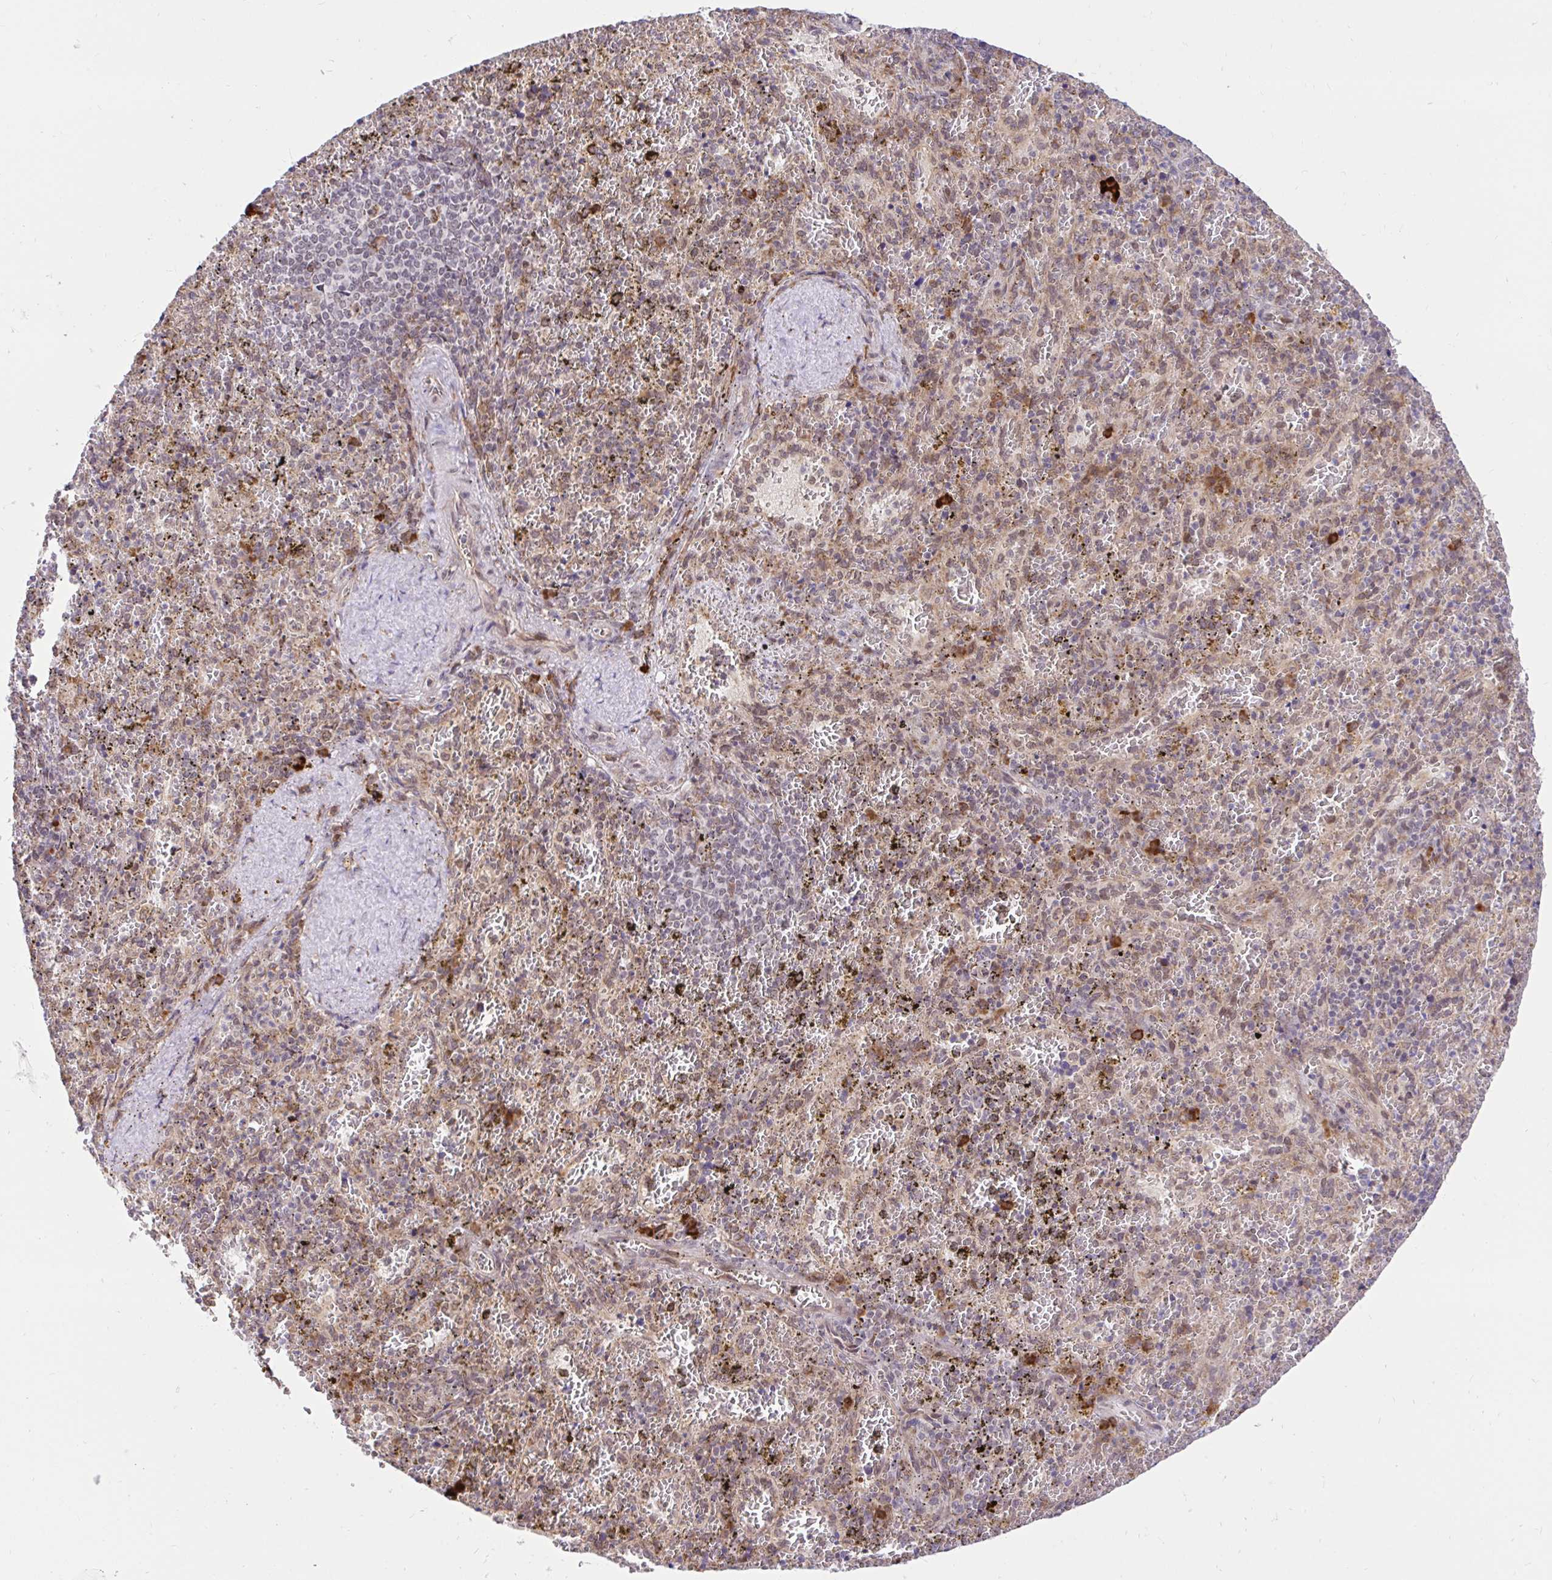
{"staining": {"intensity": "moderate", "quantity": "<25%", "location": "cytoplasmic/membranous"}, "tissue": "spleen", "cell_type": "Cells in red pulp", "image_type": "normal", "snomed": [{"axis": "morphology", "description": "Normal tissue, NOS"}, {"axis": "topography", "description": "Spleen"}], "caption": "Protein expression analysis of normal spleen demonstrates moderate cytoplasmic/membranous staining in about <25% of cells in red pulp.", "gene": "NAALAD2", "patient": {"sex": "female", "age": 50}}